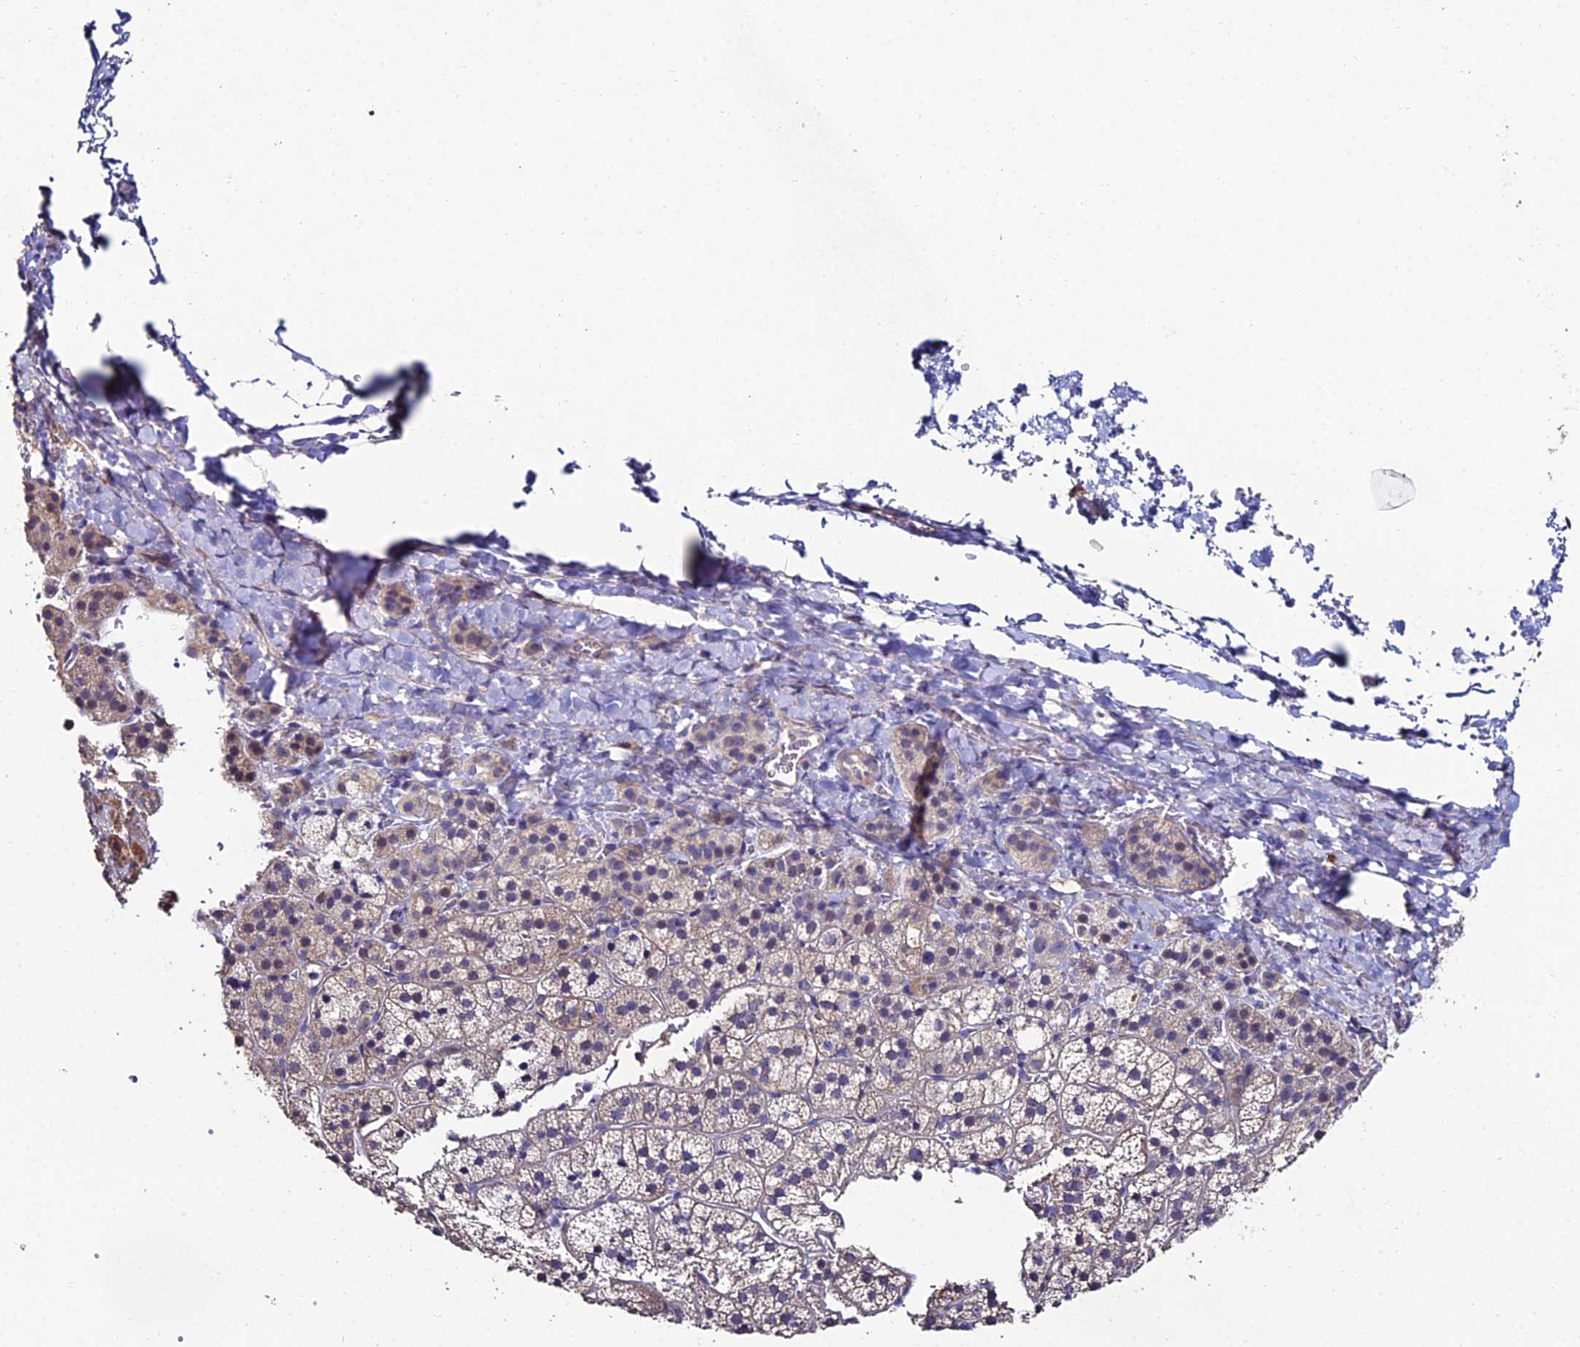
{"staining": {"intensity": "weak", "quantity": "<25%", "location": "cytoplasmic/membranous"}, "tissue": "adrenal gland", "cell_type": "Glandular cells", "image_type": "normal", "snomed": [{"axis": "morphology", "description": "Normal tissue, NOS"}, {"axis": "topography", "description": "Adrenal gland"}], "caption": "Glandular cells show no significant protein staining in unremarkable adrenal gland.", "gene": "ESRRG", "patient": {"sex": "female", "age": 44}}